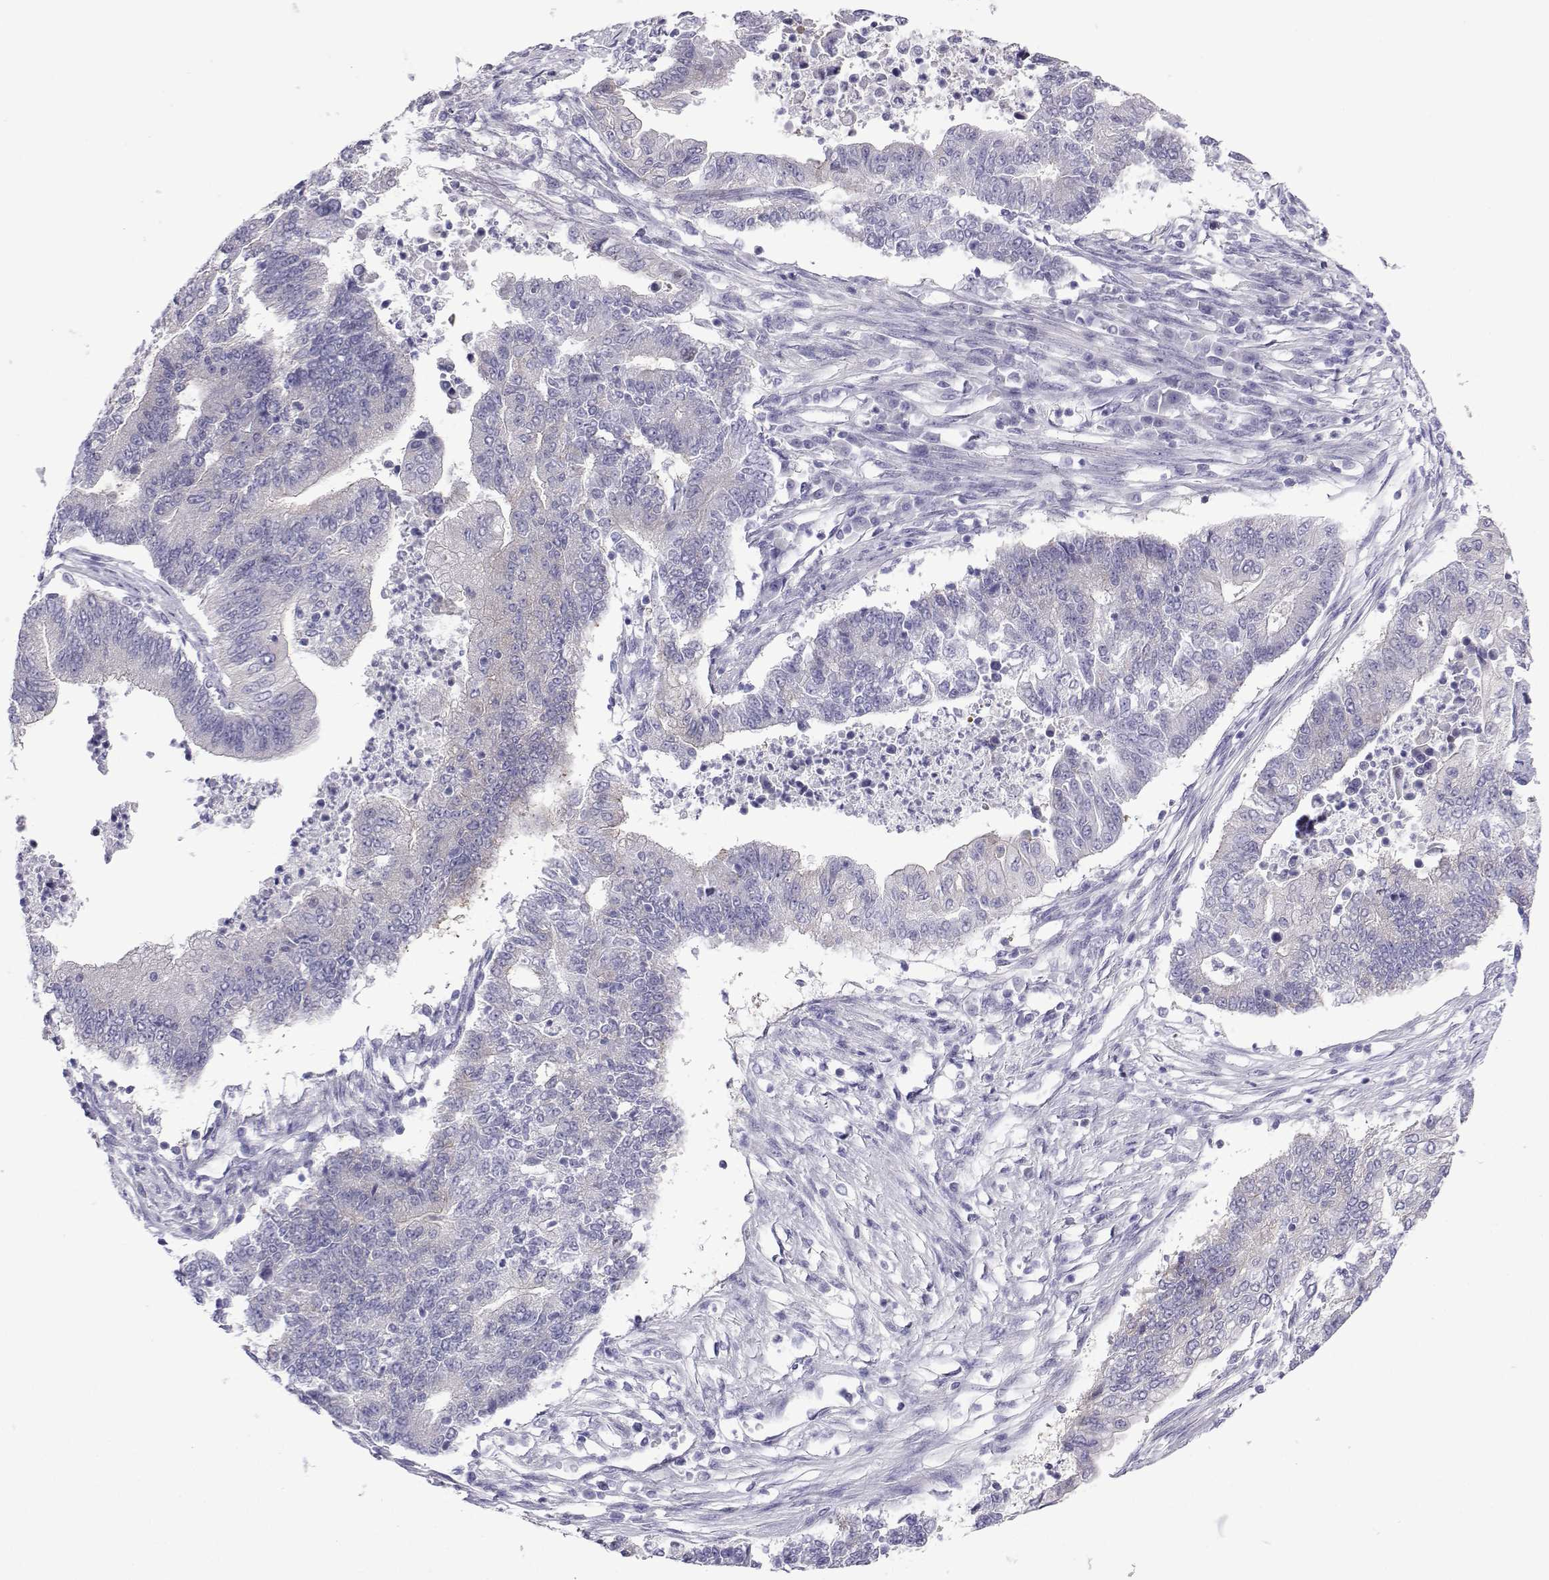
{"staining": {"intensity": "weak", "quantity": "25%-75%", "location": "cytoplasmic/membranous"}, "tissue": "endometrial cancer", "cell_type": "Tumor cells", "image_type": "cancer", "snomed": [{"axis": "morphology", "description": "Adenocarcinoma, NOS"}, {"axis": "topography", "description": "Uterus"}, {"axis": "topography", "description": "Endometrium"}], "caption": "Human endometrial cancer (adenocarcinoma) stained for a protein (brown) demonstrates weak cytoplasmic/membranous positive positivity in about 25%-75% of tumor cells.", "gene": "COL22A1", "patient": {"sex": "female", "age": 54}}